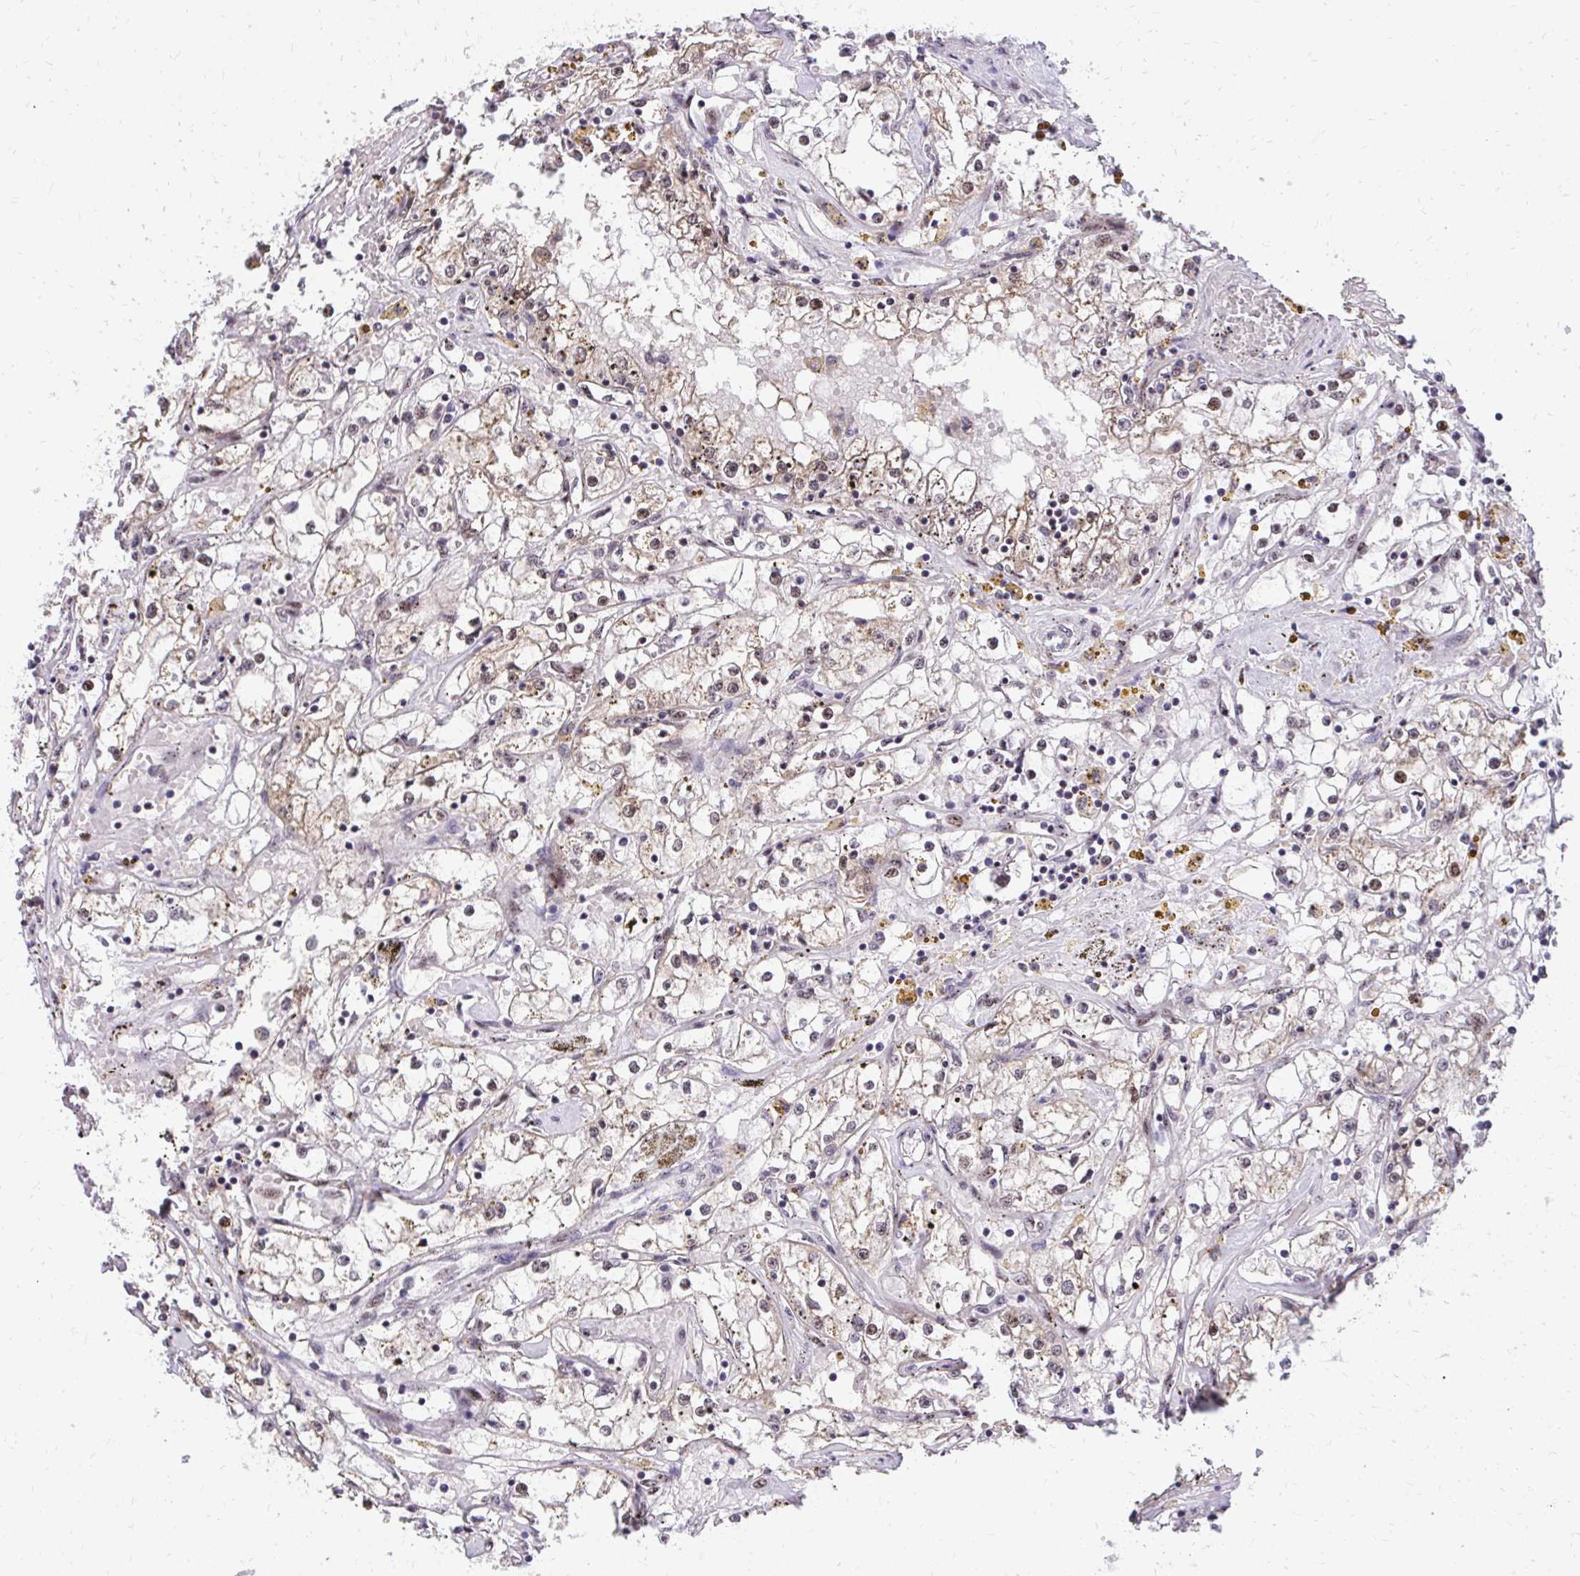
{"staining": {"intensity": "moderate", "quantity": "25%-75%", "location": "cytoplasmic/membranous,nuclear"}, "tissue": "renal cancer", "cell_type": "Tumor cells", "image_type": "cancer", "snomed": [{"axis": "morphology", "description": "Adenocarcinoma, NOS"}, {"axis": "topography", "description": "Kidney"}], "caption": "Human renal adenocarcinoma stained for a protein (brown) reveals moderate cytoplasmic/membranous and nuclear positive positivity in about 25%-75% of tumor cells.", "gene": "HOXA4", "patient": {"sex": "male", "age": 56}}